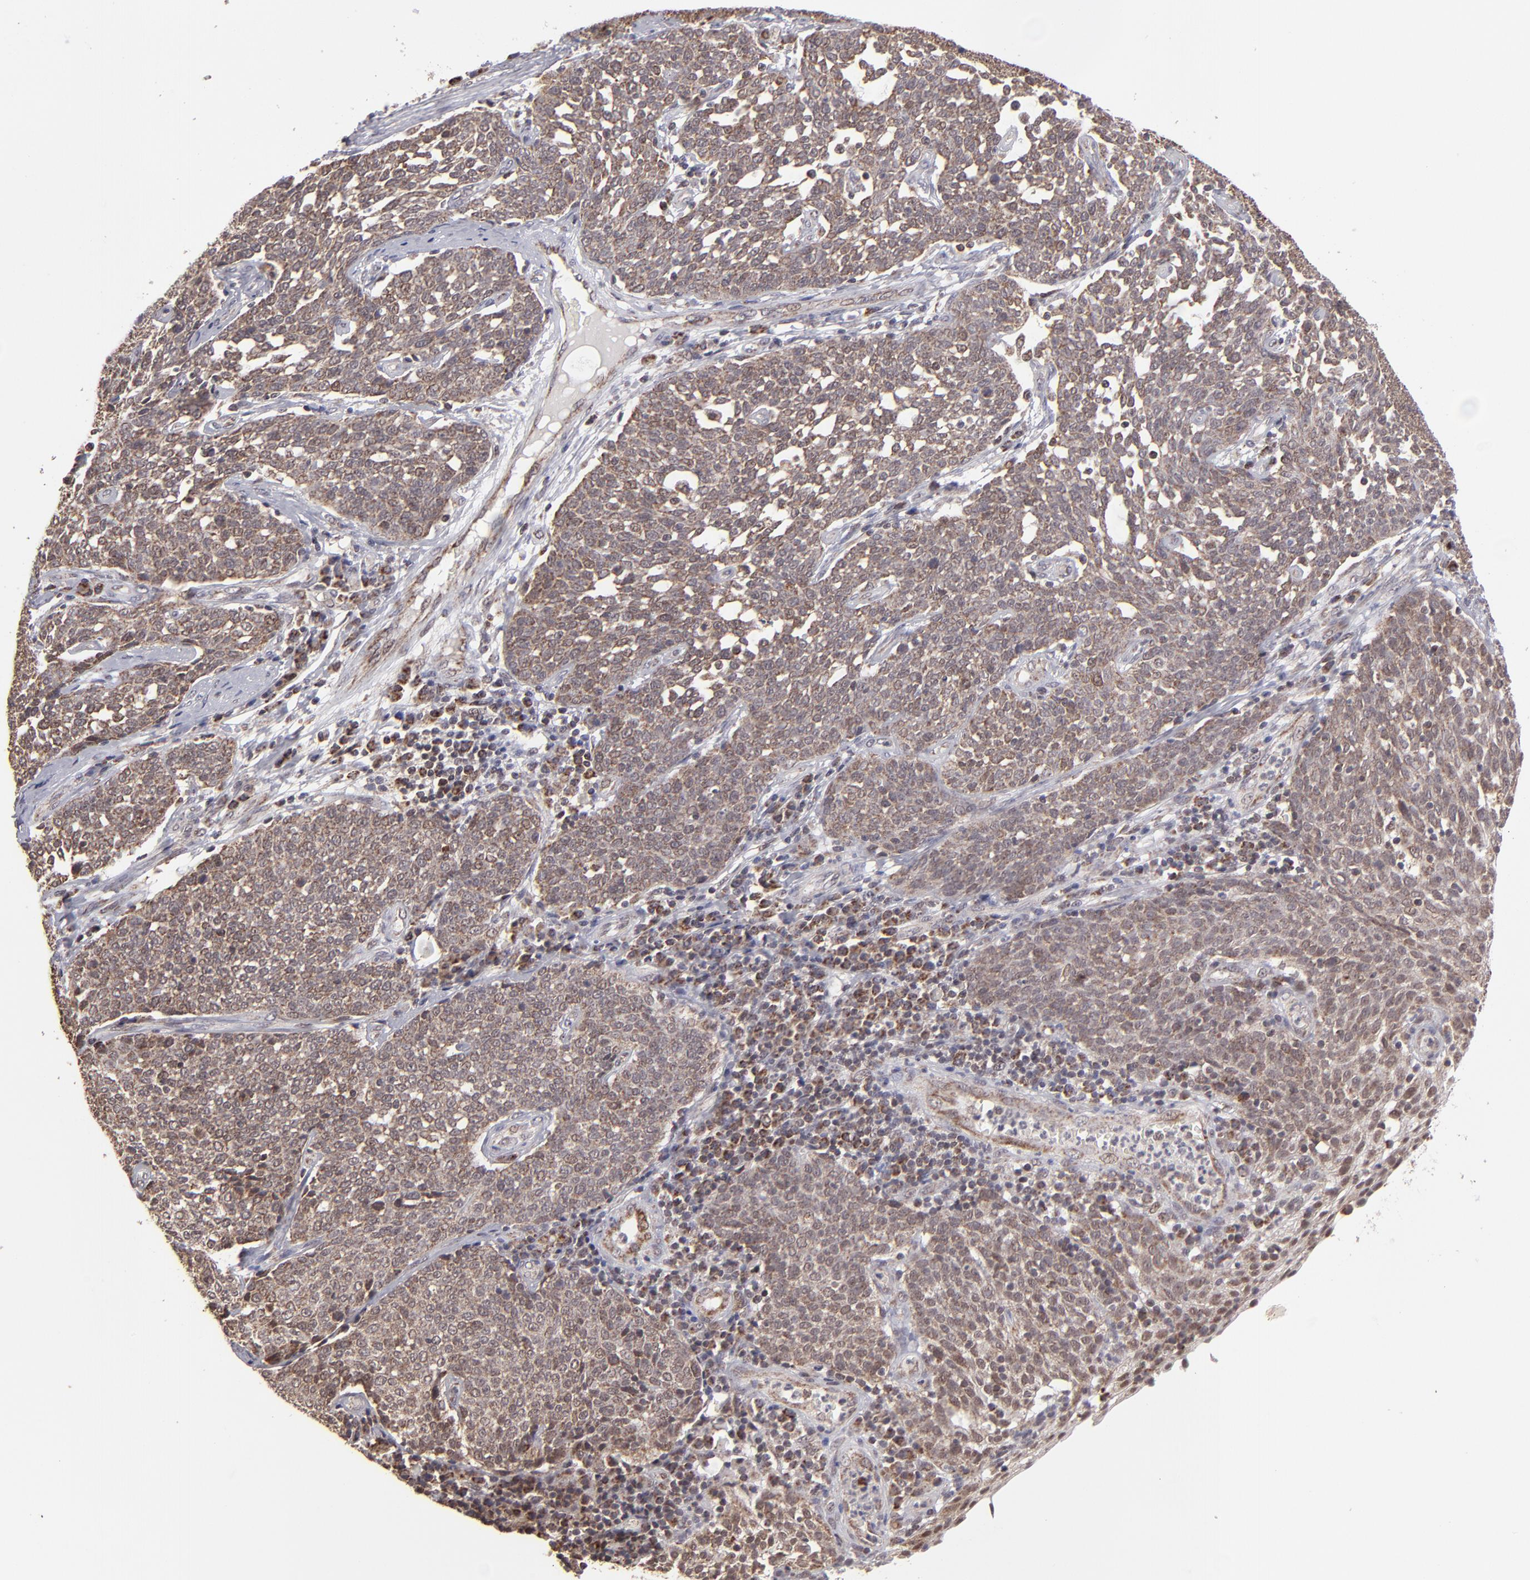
{"staining": {"intensity": "weak", "quantity": ">75%", "location": "cytoplasmic/membranous"}, "tissue": "cervical cancer", "cell_type": "Tumor cells", "image_type": "cancer", "snomed": [{"axis": "morphology", "description": "Squamous cell carcinoma, NOS"}, {"axis": "topography", "description": "Cervix"}], "caption": "Immunohistochemical staining of cervical cancer (squamous cell carcinoma) shows low levels of weak cytoplasmic/membranous protein positivity in about >75% of tumor cells.", "gene": "SLC15A1", "patient": {"sex": "female", "age": 34}}